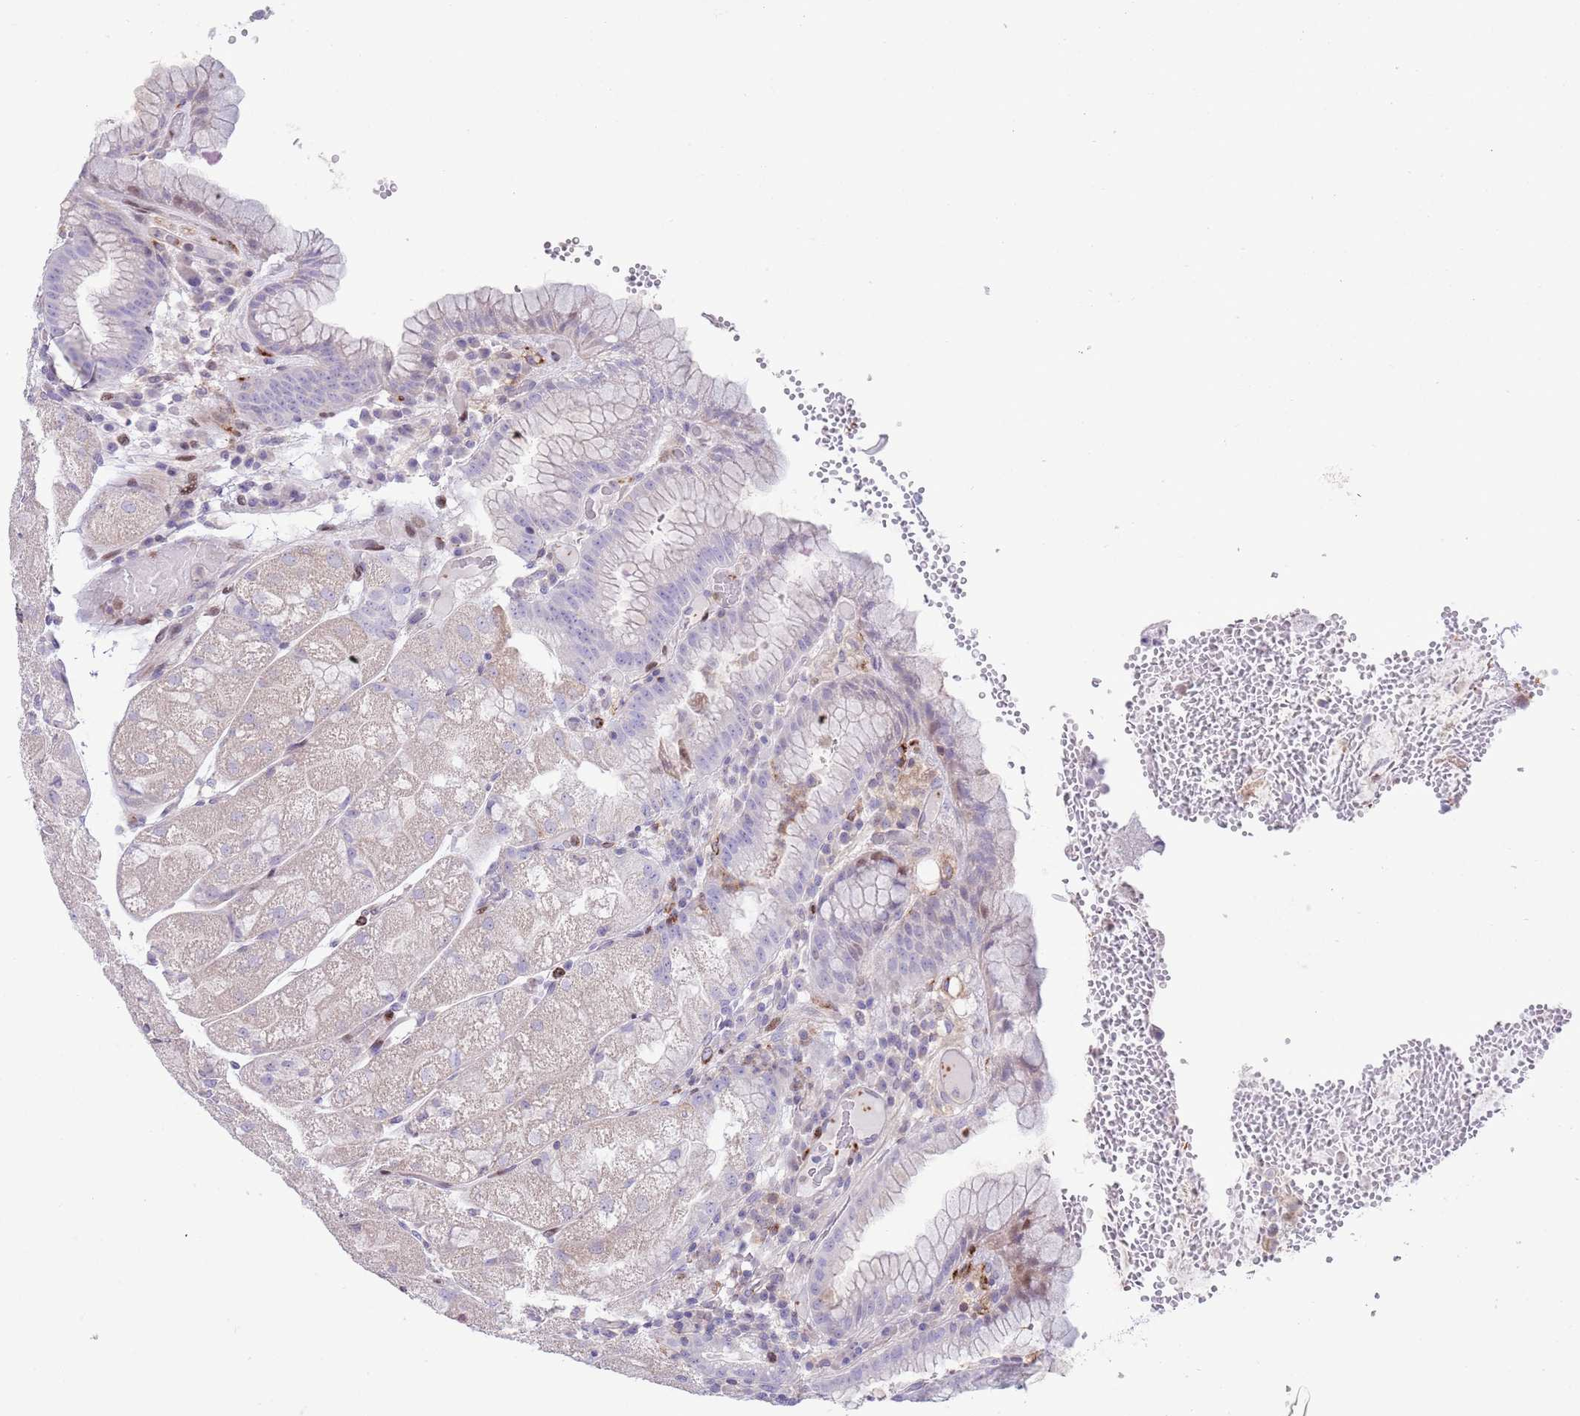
{"staining": {"intensity": "moderate", "quantity": "<25%", "location": "nuclear"}, "tissue": "stomach", "cell_type": "Glandular cells", "image_type": "normal", "snomed": [{"axis": "morphology", "description": "Normal tissue, NOS"}, {"axis": "topography", "description": "Stomach, upper"}], "caption": "Immunohistochemistry histopathology image of normal human stomach stained for a protein (brown), which shows low levels of moderate nuclear positivity in approximately <25% of glandular cells.", "gene": "ANO8", "patient": {"sex": "male", "age": 52}}